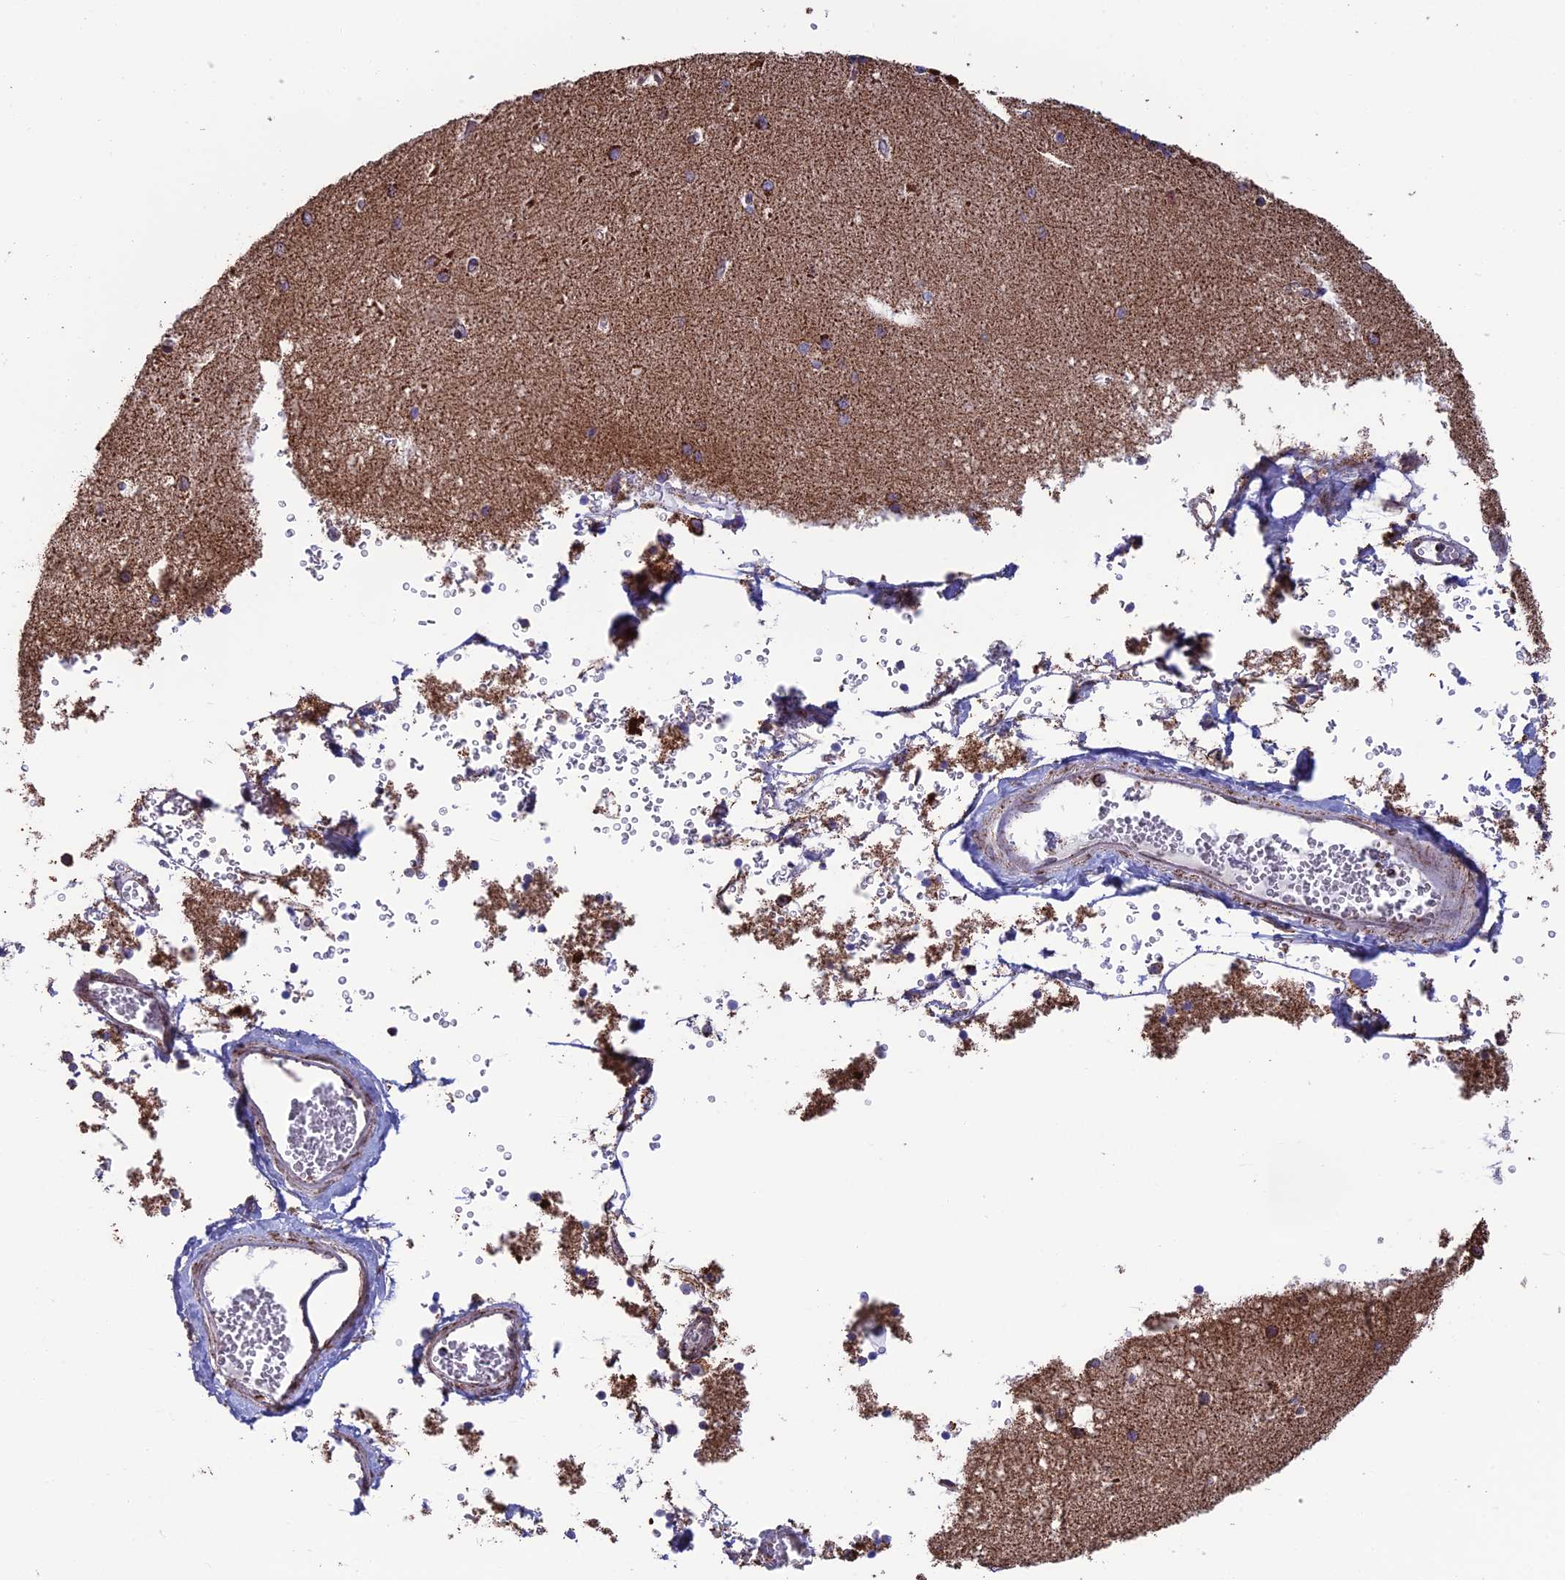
{"staining": {"intensity": "strong", "quantity": "<25%", "location": "cytoplasmic/membranous"}, "tissue": "cerebellum", "cell_type": "Cells in granular layer", "image_type": "normal", "snomed": [{"axis": "morphology", "description": "Normal tissue, NOS"}, {"axis": "topography", "description": "Cerebellum"}], "caption": "This micrograph exhibits unremarkable cerebellum stained with IHC to label a protein in brown. The cytoplasmic/membranous of cells in granular layer show strong positivity for the protein. Nuclei are counter-stained blue.", "gene": "CS", "patient": {"sex": "male", "age": 37}}